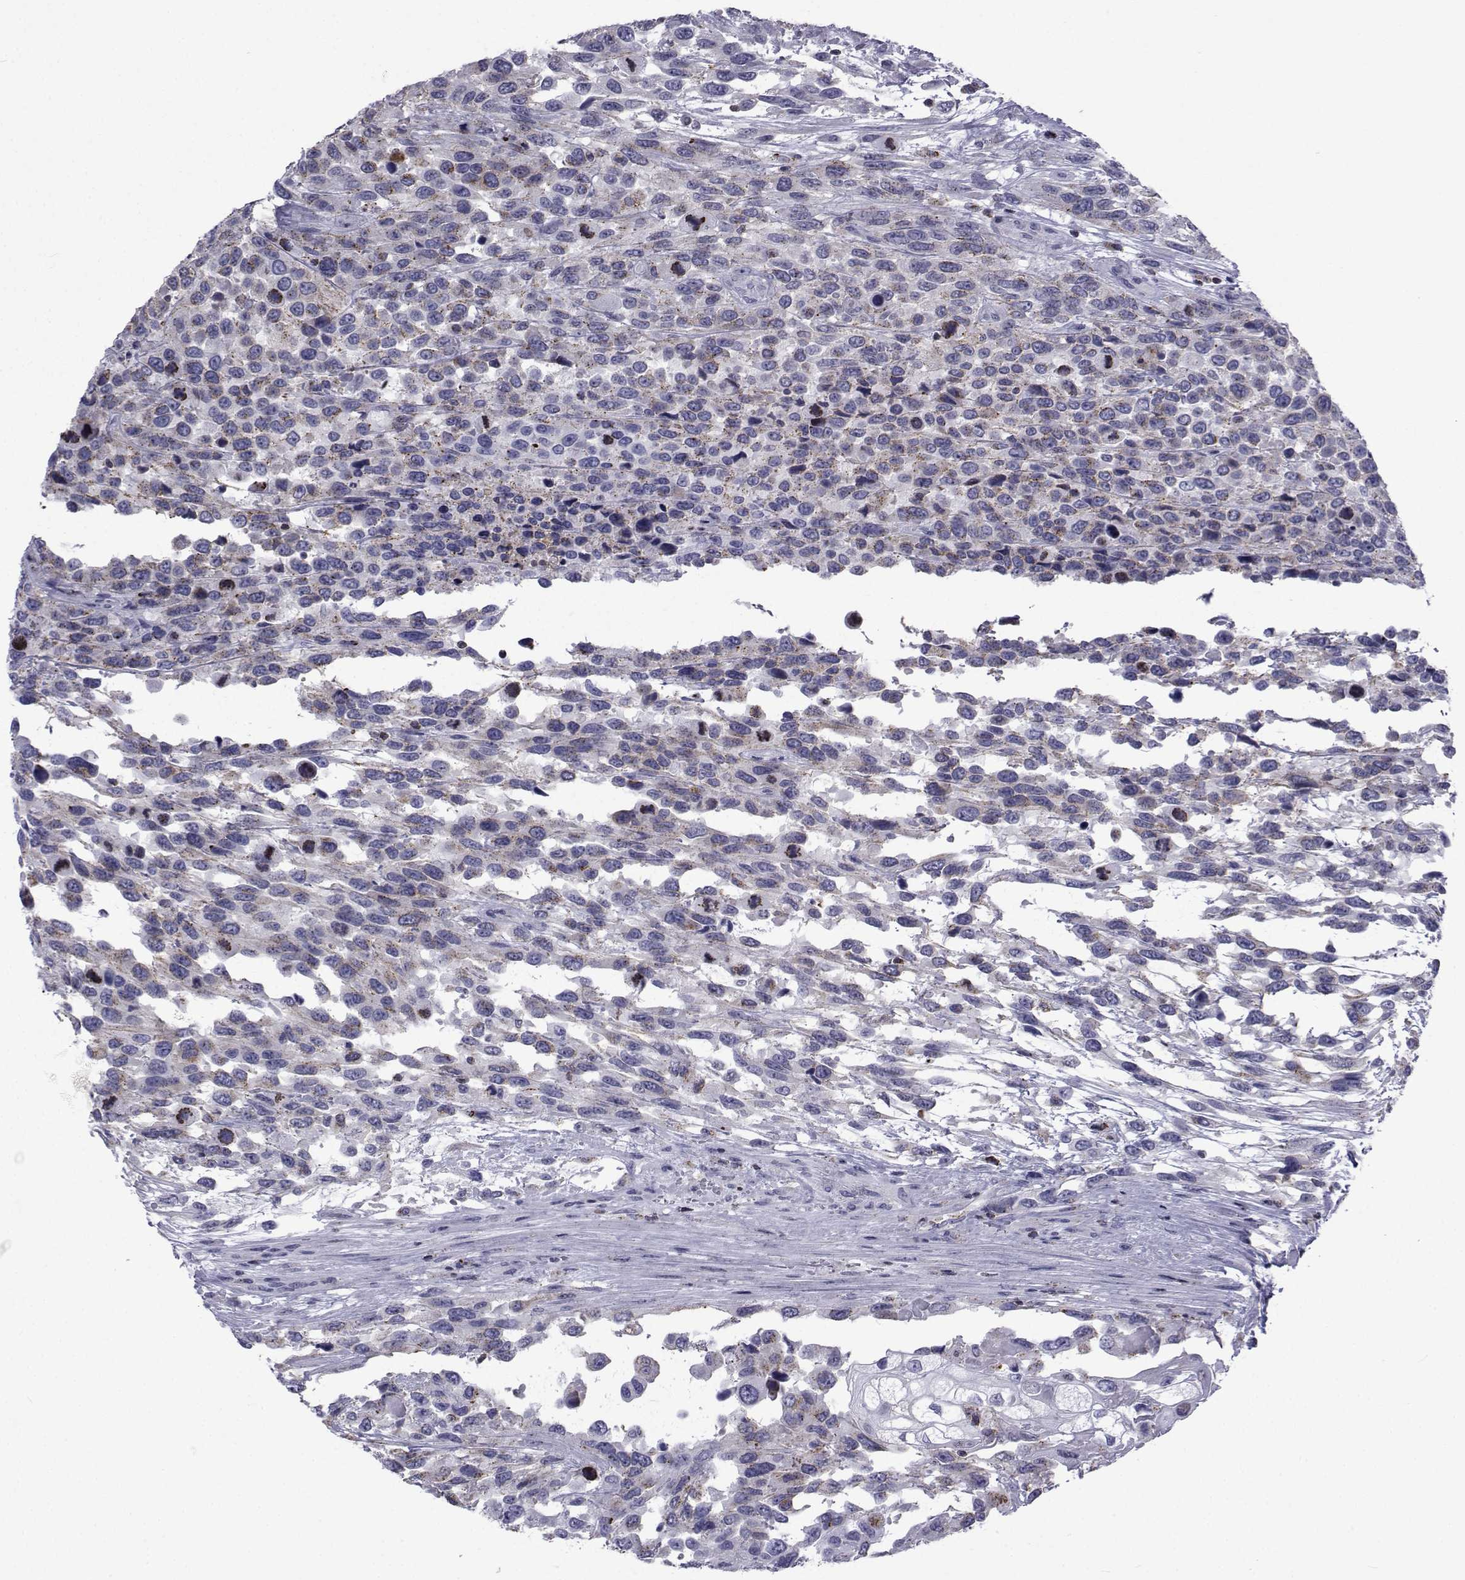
{"staining": {"intensity": "weak", "quantity": "25%-75%", "location": "cytoplasmic/membranous"}, "tissue": "urothelial cancer", "cell_type": "Tumor cells", "image_type": "cancer", "snomed": [{"axis": "morphology", "description": "Urothelial carcinoma, High grade"}, {"axis": "topography", "description": "Urinary bladder"}], "caption": "Protein expression analysis of high-grade urothelial carcinoma reveals weak cytoplasmic/membranous positivity in approximately 25%-75% of tumor cells.", "gene": "PDE6H", "patient": {"sex": "female", "age": 70}}